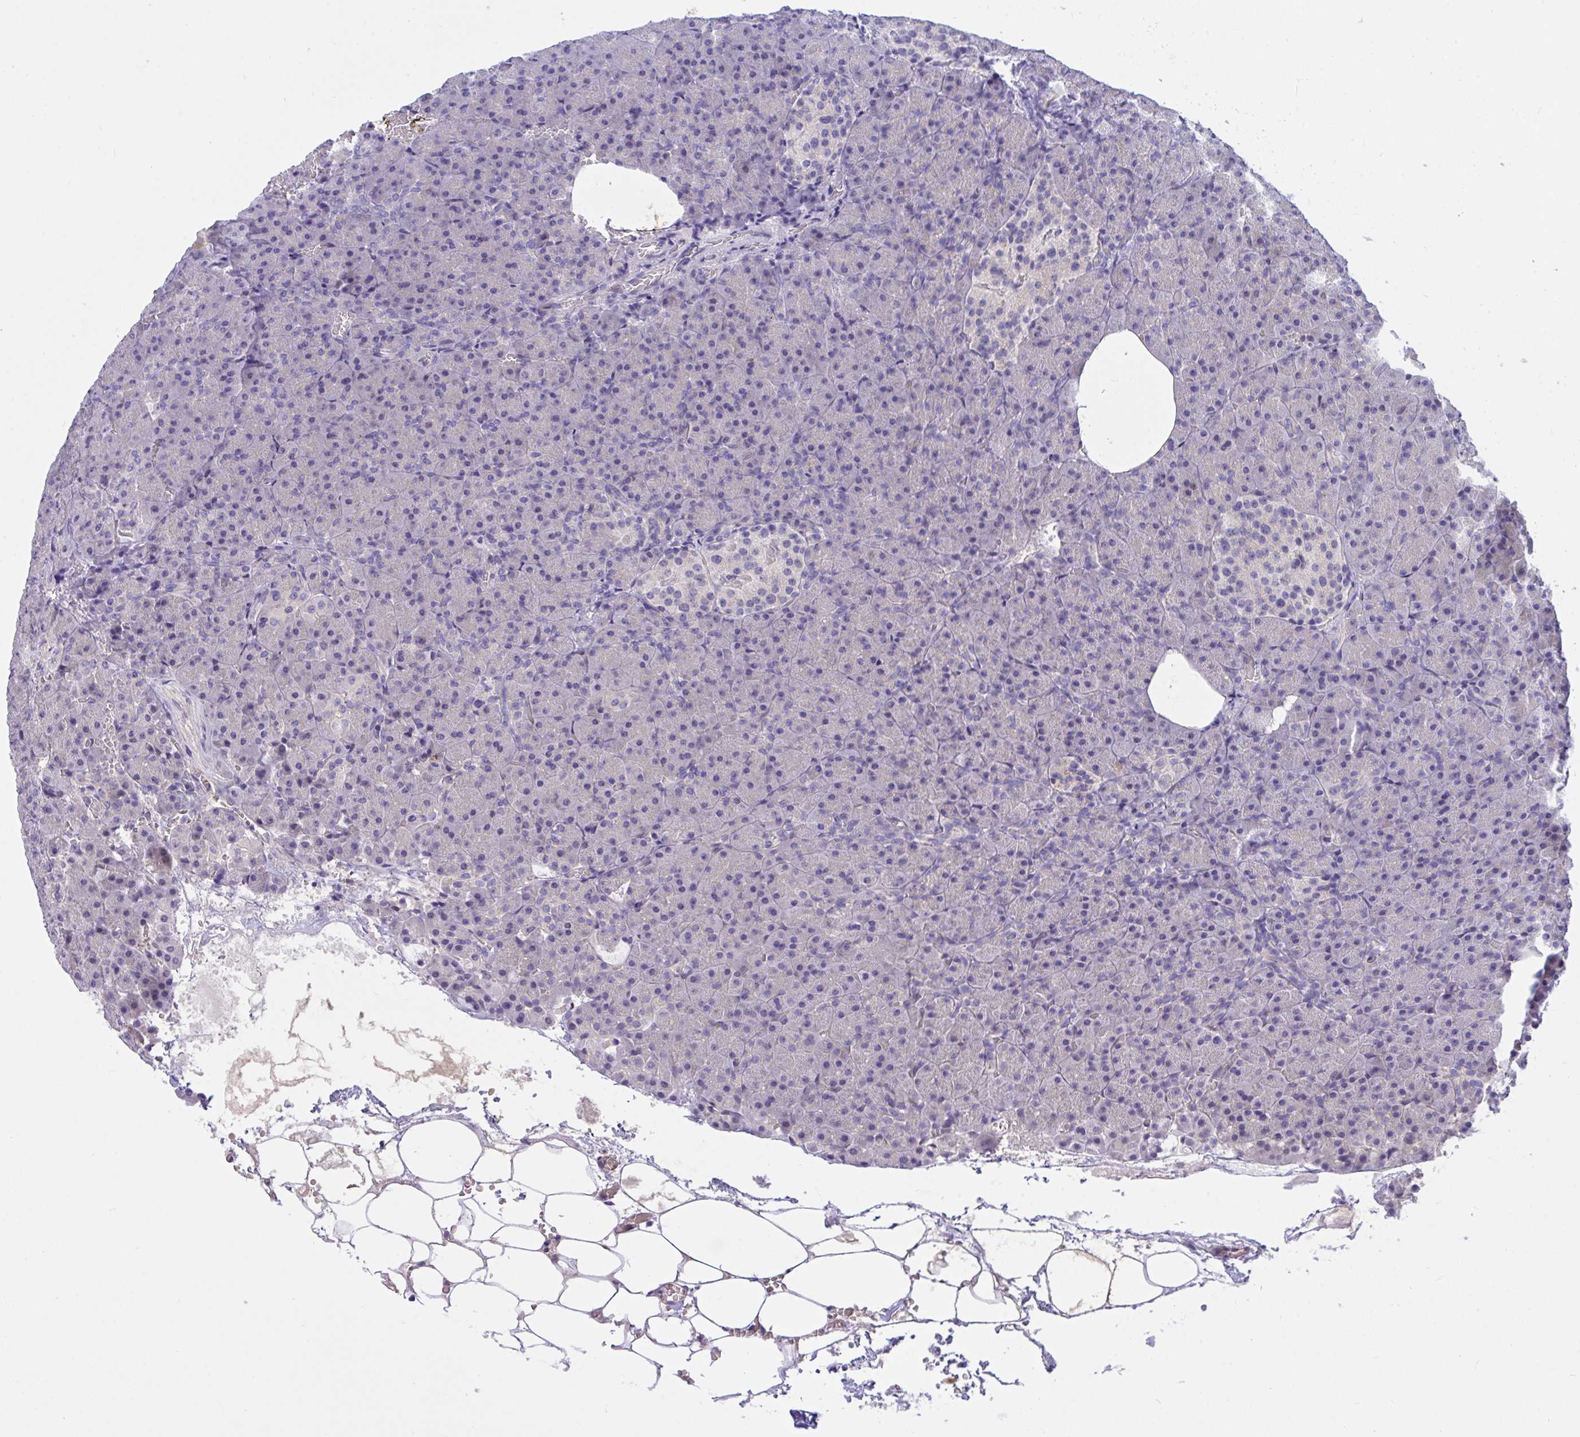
{"staining": {"intensity": "weak", "quantity": "<25%", "location": "cytoplasmic/membranous"}, "tissue": "pancreas", "cell_type": "Exocrine glandular cells", "image_type": "normal", "snomed": [{"axis": "morphology", "description": "Normal tissue, NOS"}, {"axis": "topography", "description": "Pancreas"}], "caption": "Pancreas stained for a protein using IHC exhibits no expression exocrine glandular cells.", "gene": "TLN2", "patient": {"sex": "female", "age": 74}}